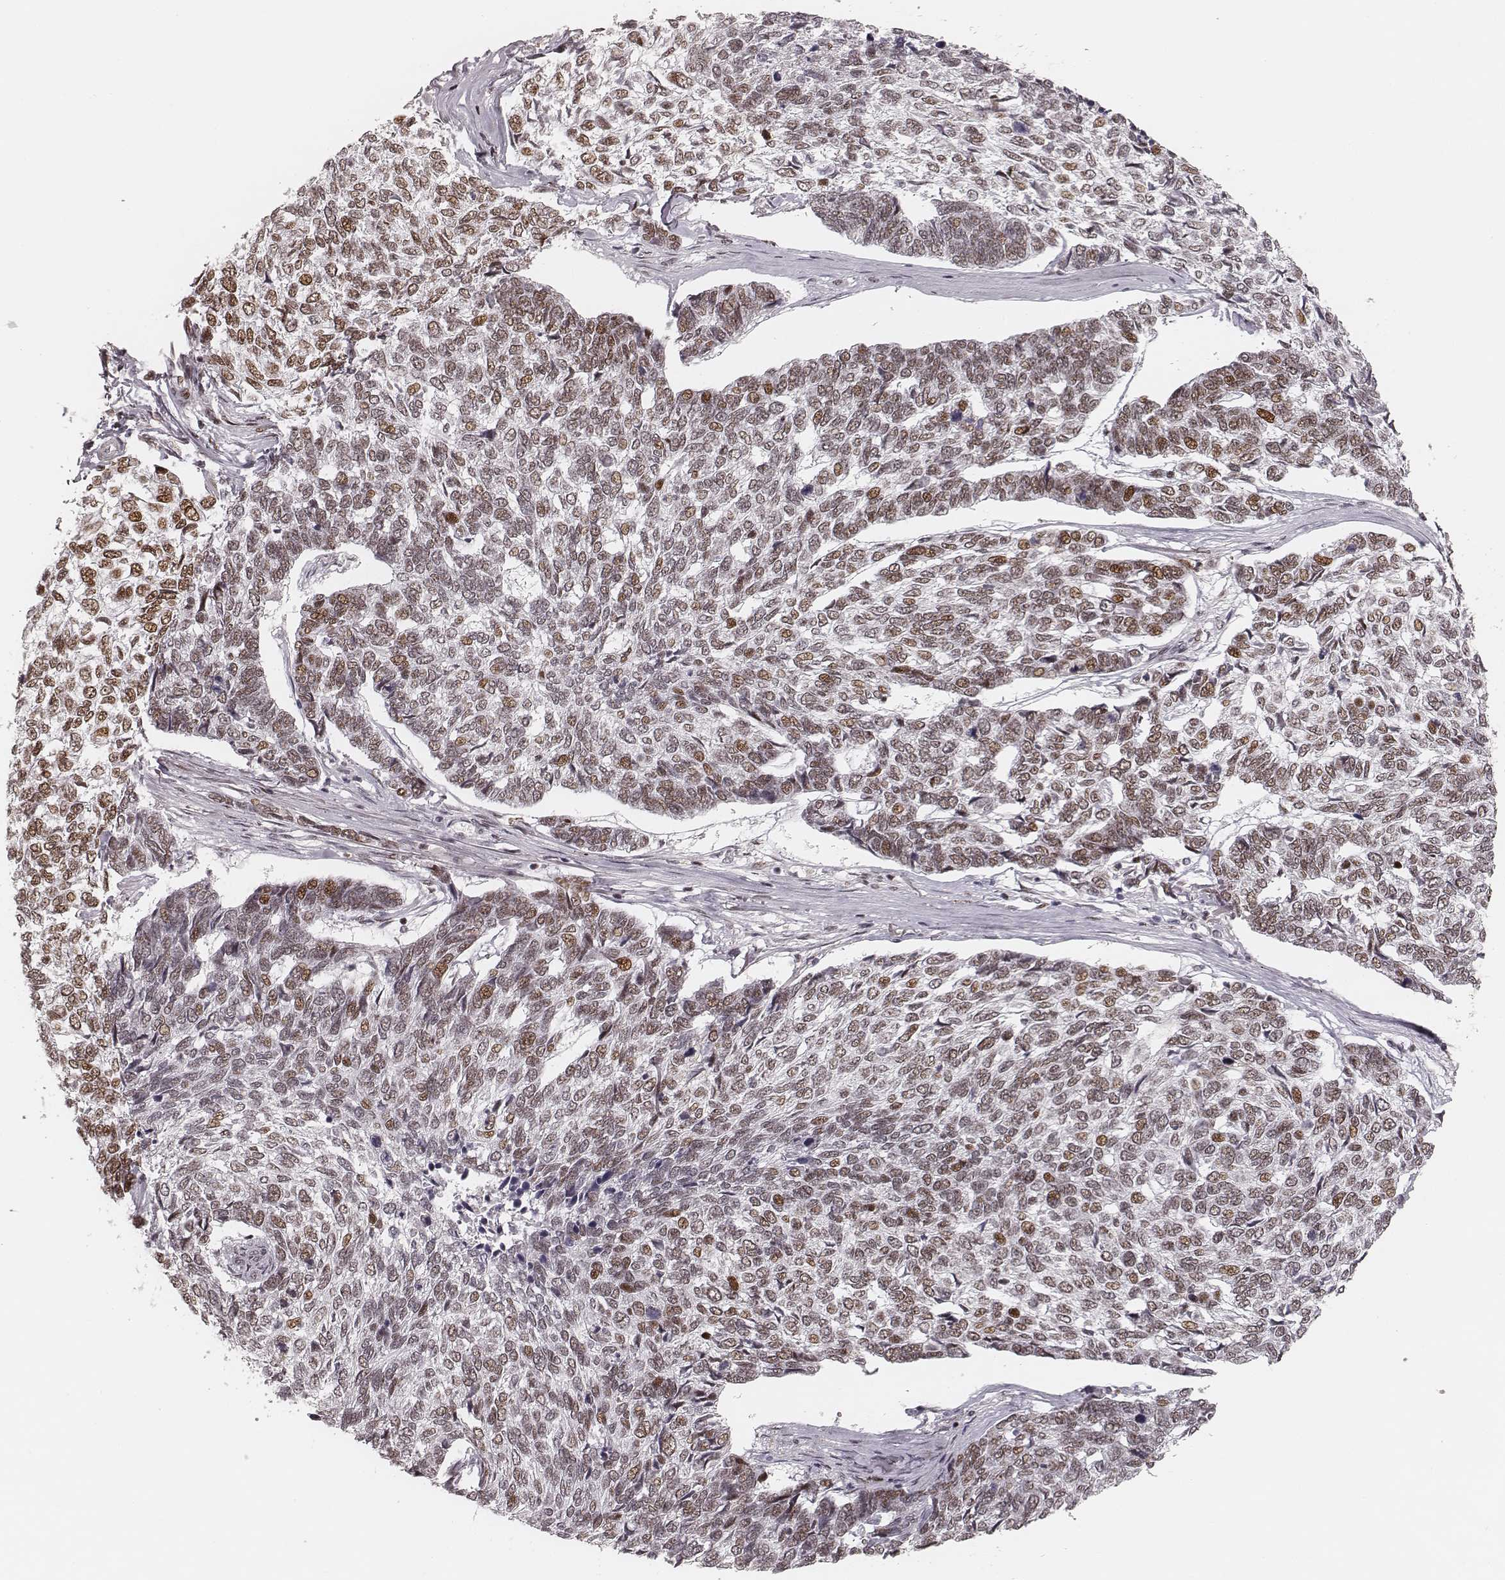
{"staining": {"intensity": "moderate", "quantity": ">75%", "location": "nuclear"}, "tissue": "skin cancer", "cell_type": "Tumor cells", "image_type": "cancer", "snomed": [{"axis": "morphology", "description": "Basal cell carcinoma"}, {"axis": "topography", "description": "Skin"}], "caption": "Immunohistochemical staining of human skin cancer (basal cell carcinoma) reveals medium levels of moderate nuclear protein staining in approximately >75% of tumor cells. The staining was performed using DAB (3,3'-diaminobenzidine), with brown indicating positive protein expression. Nuclei are stained blue with hematoxylin.", "gene": "HNRNPC", "patient": {"sex": "female", "age": 65}}